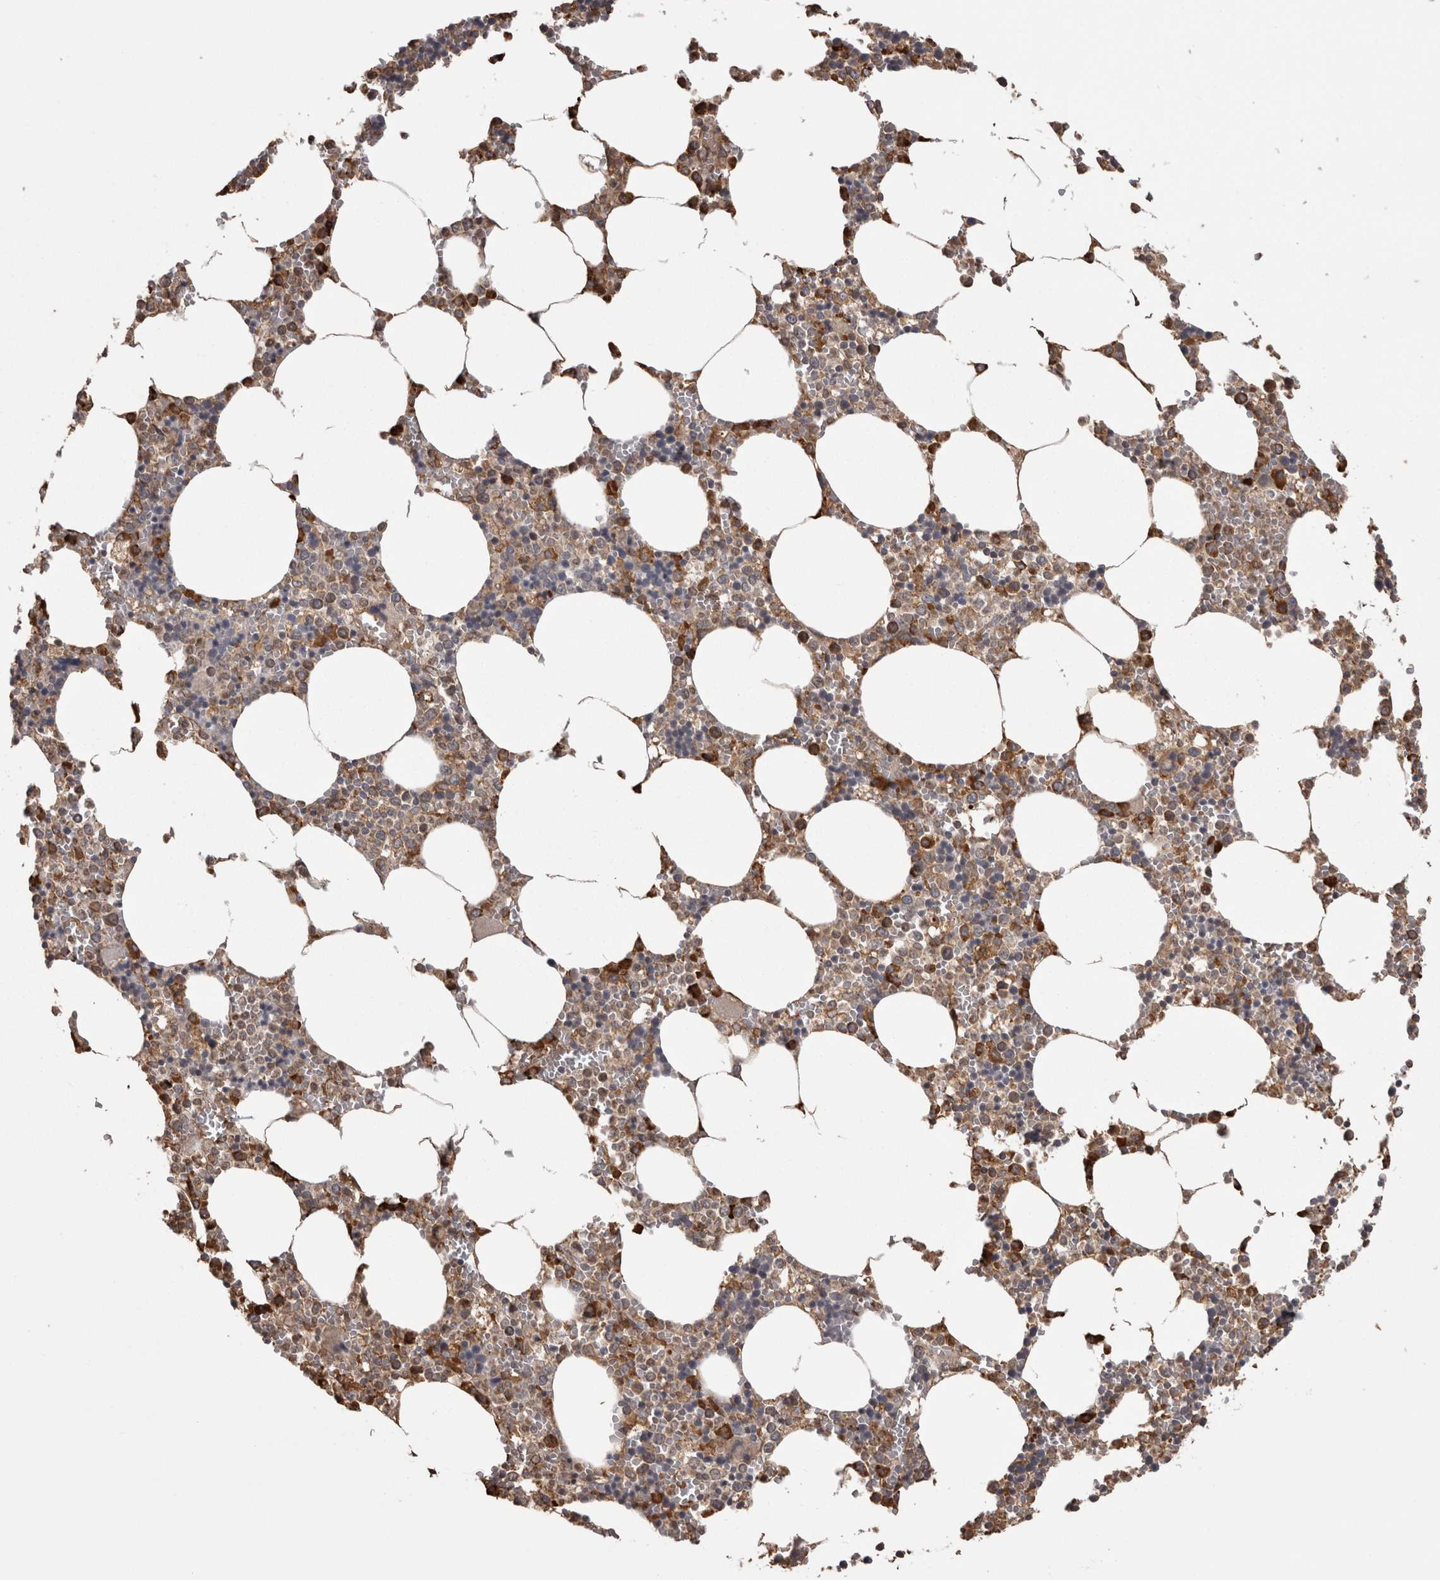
{"staining": {"intensity": "strong", "quantity": "25%-75%", "location": "cytoplasmic/membranous"}, "tissue": "bone marrow", "cell_type": "Hematopoietic cells", "image_type": "normal", "snomed": [{"axis": "morphology", "description": "Normal tissue, NOS"}, {"axis": "topography", "description": "Bone marrow"}], "caption": "Bone marrow stained with DAB immunohistochemistry reveals high levels of strong cytoplasmic/membranous staining in about 25%-75% of hematopoietic cells. The protein is stained brown, and the nuclei are stained in blue (DAB (3,3'-diaminobenzidine) IHC with brightfield microscopy, high magnification).", "gene": "PON2", "patient": {"sex": "male", "age": 70}}